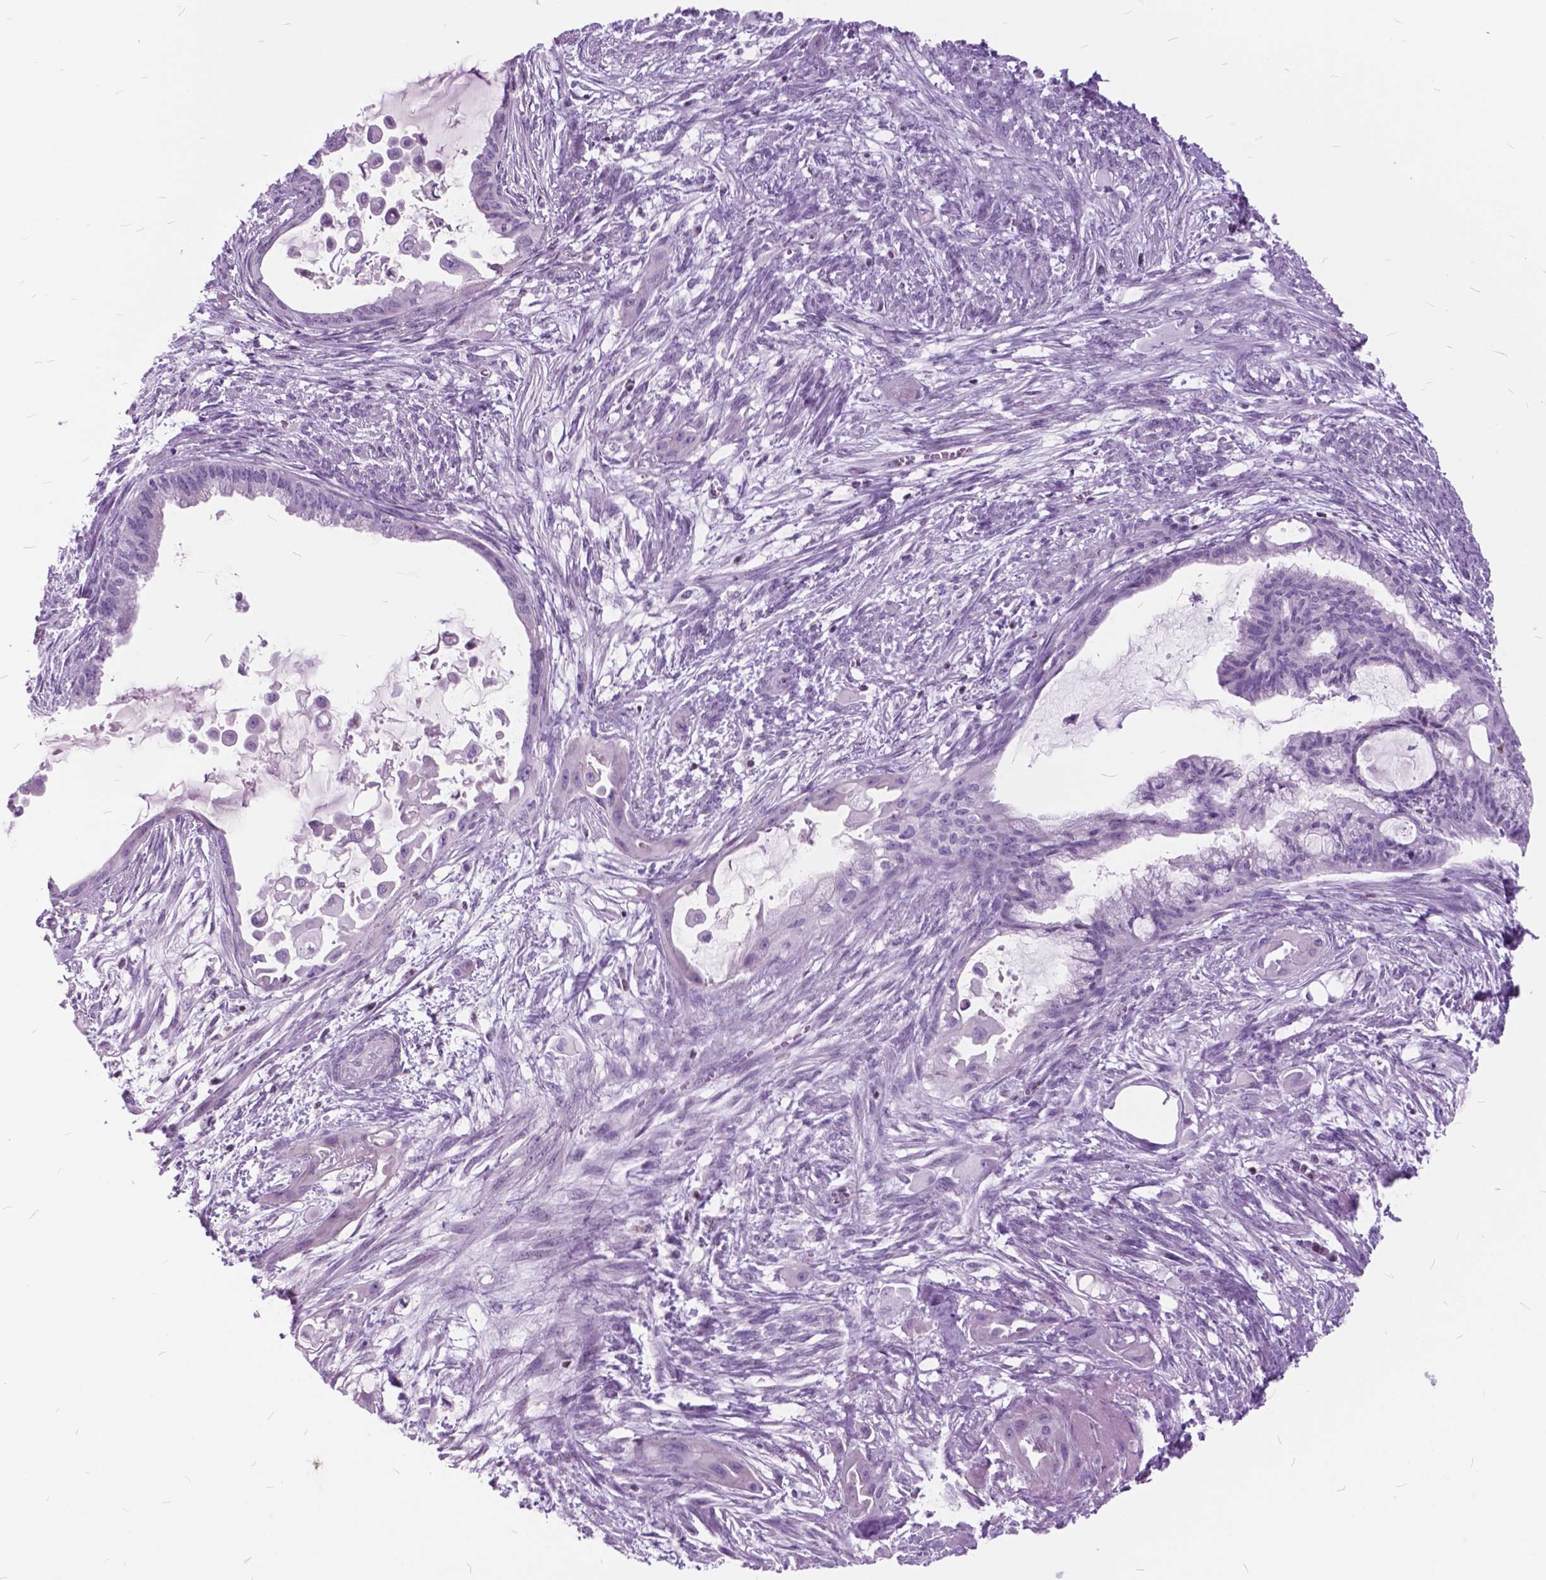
{"staining": {"intensity": "negative", "quantity": "none", "location": "none"}, "tissue": "endometrial cancer", "cell_type": "Tumor cells", "image_type": "cancer", "snomed": [{"axis": "morphology", "description": "Adenocarcinoma, NOS"}, {"axis": "topography", "description": "Endometrium"}], "caption": "Photomicrograph shows no significant protein expression in tumor cells of adenocarcinoma (endometrial).", "gene": "SP140", "patient": {"sex": "female", "age": 86}}